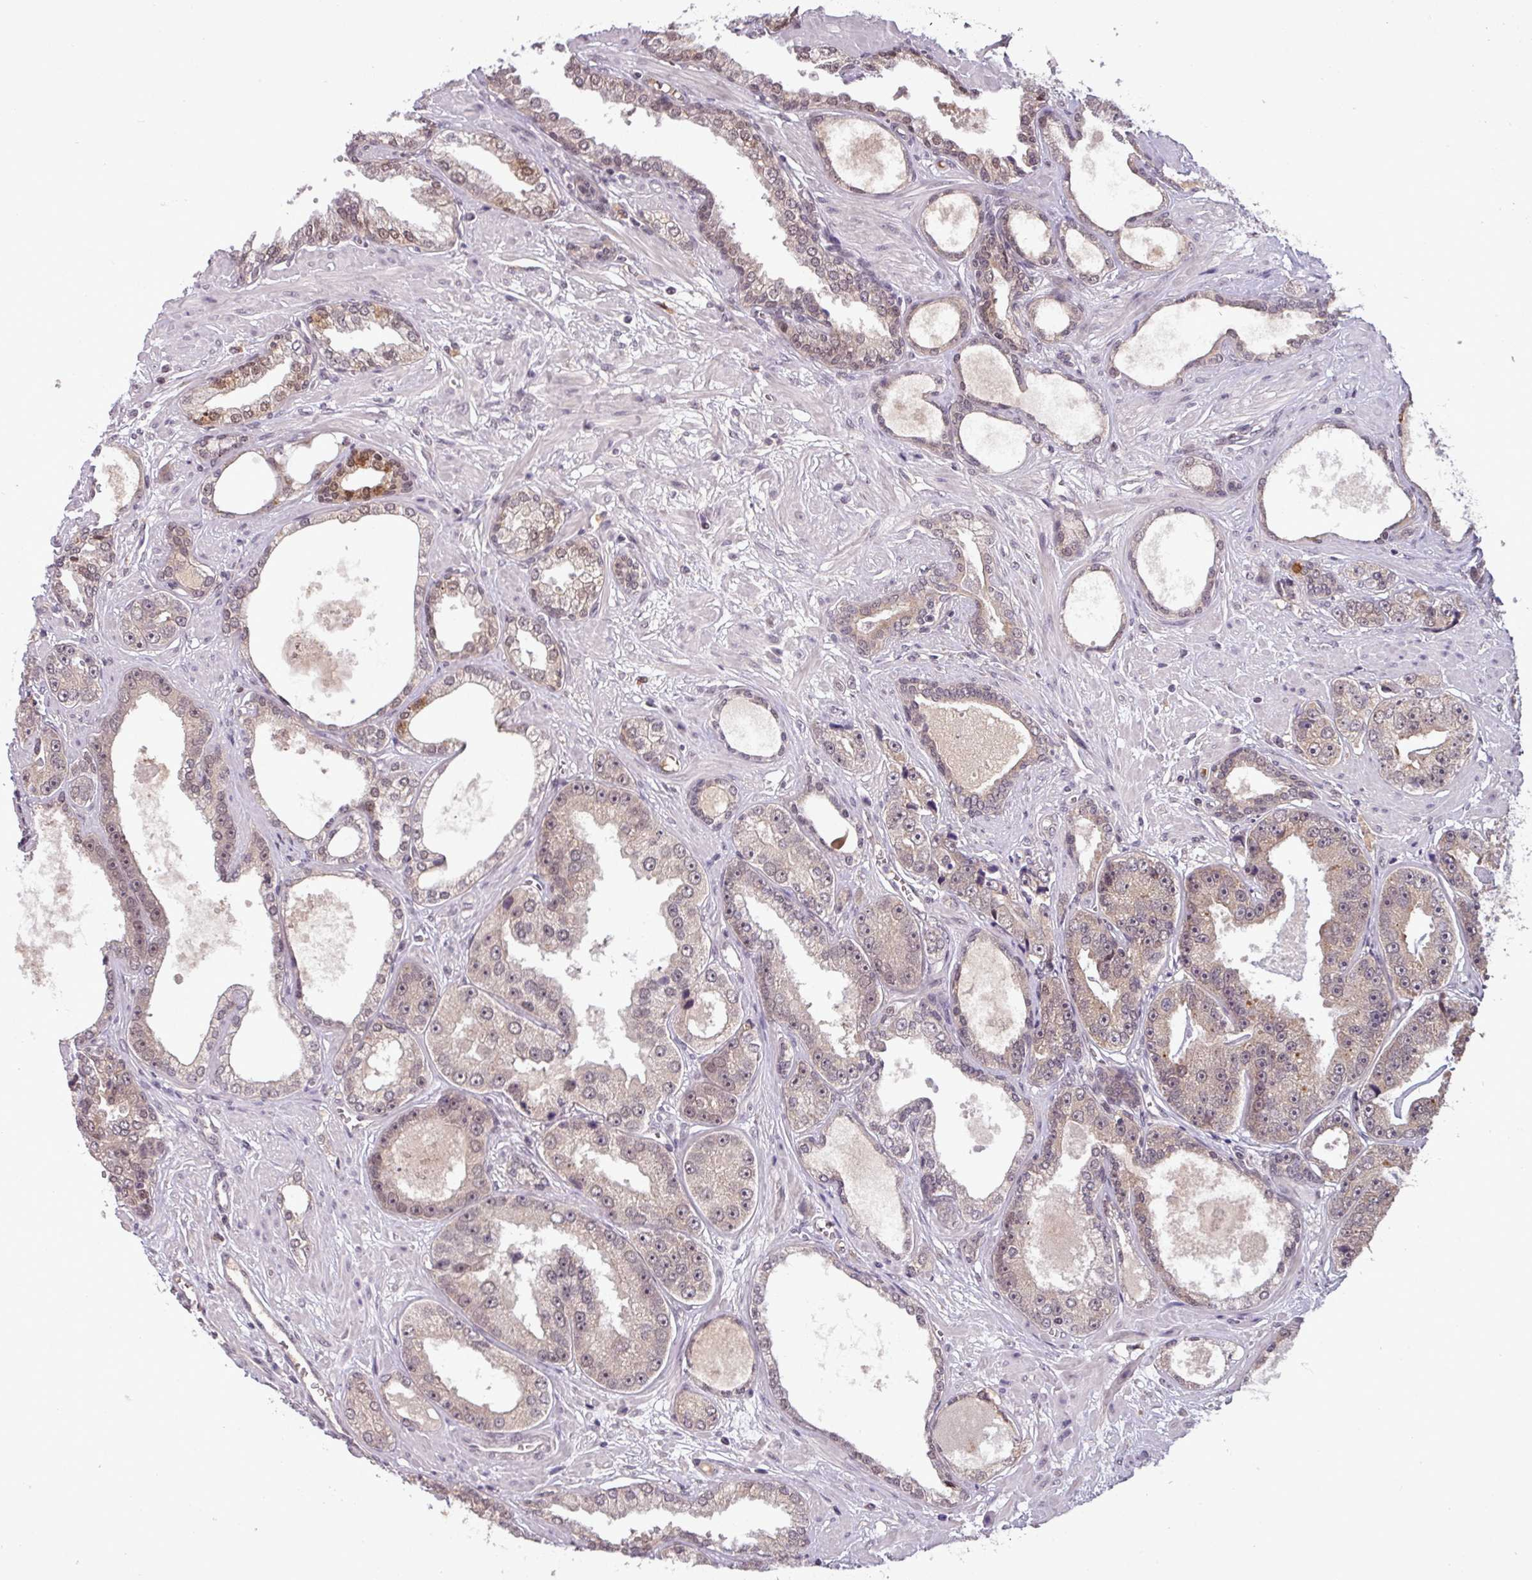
{"staining": {"intensity": "moderate", "quantity": "<25%", "location": "nuclear"}, "tissue": "prostate cancer", "cell_type": "Tumor cells", "image_type": "cancer", "snomed": [{"axis": "morphology", "description": "Adenocarcinoma, High grade"}, {"axis": "topography", "description": "Prostate"}], "caption": "Protein staining of adenocarcinoma (high-grade) (prostate) tissue shows moderate nuclear staining in approximately <25% of tumor cells. Nuclei are stained in blue.", "gene": "NOB1", "patient": {"sex": "male", "age": 71}}